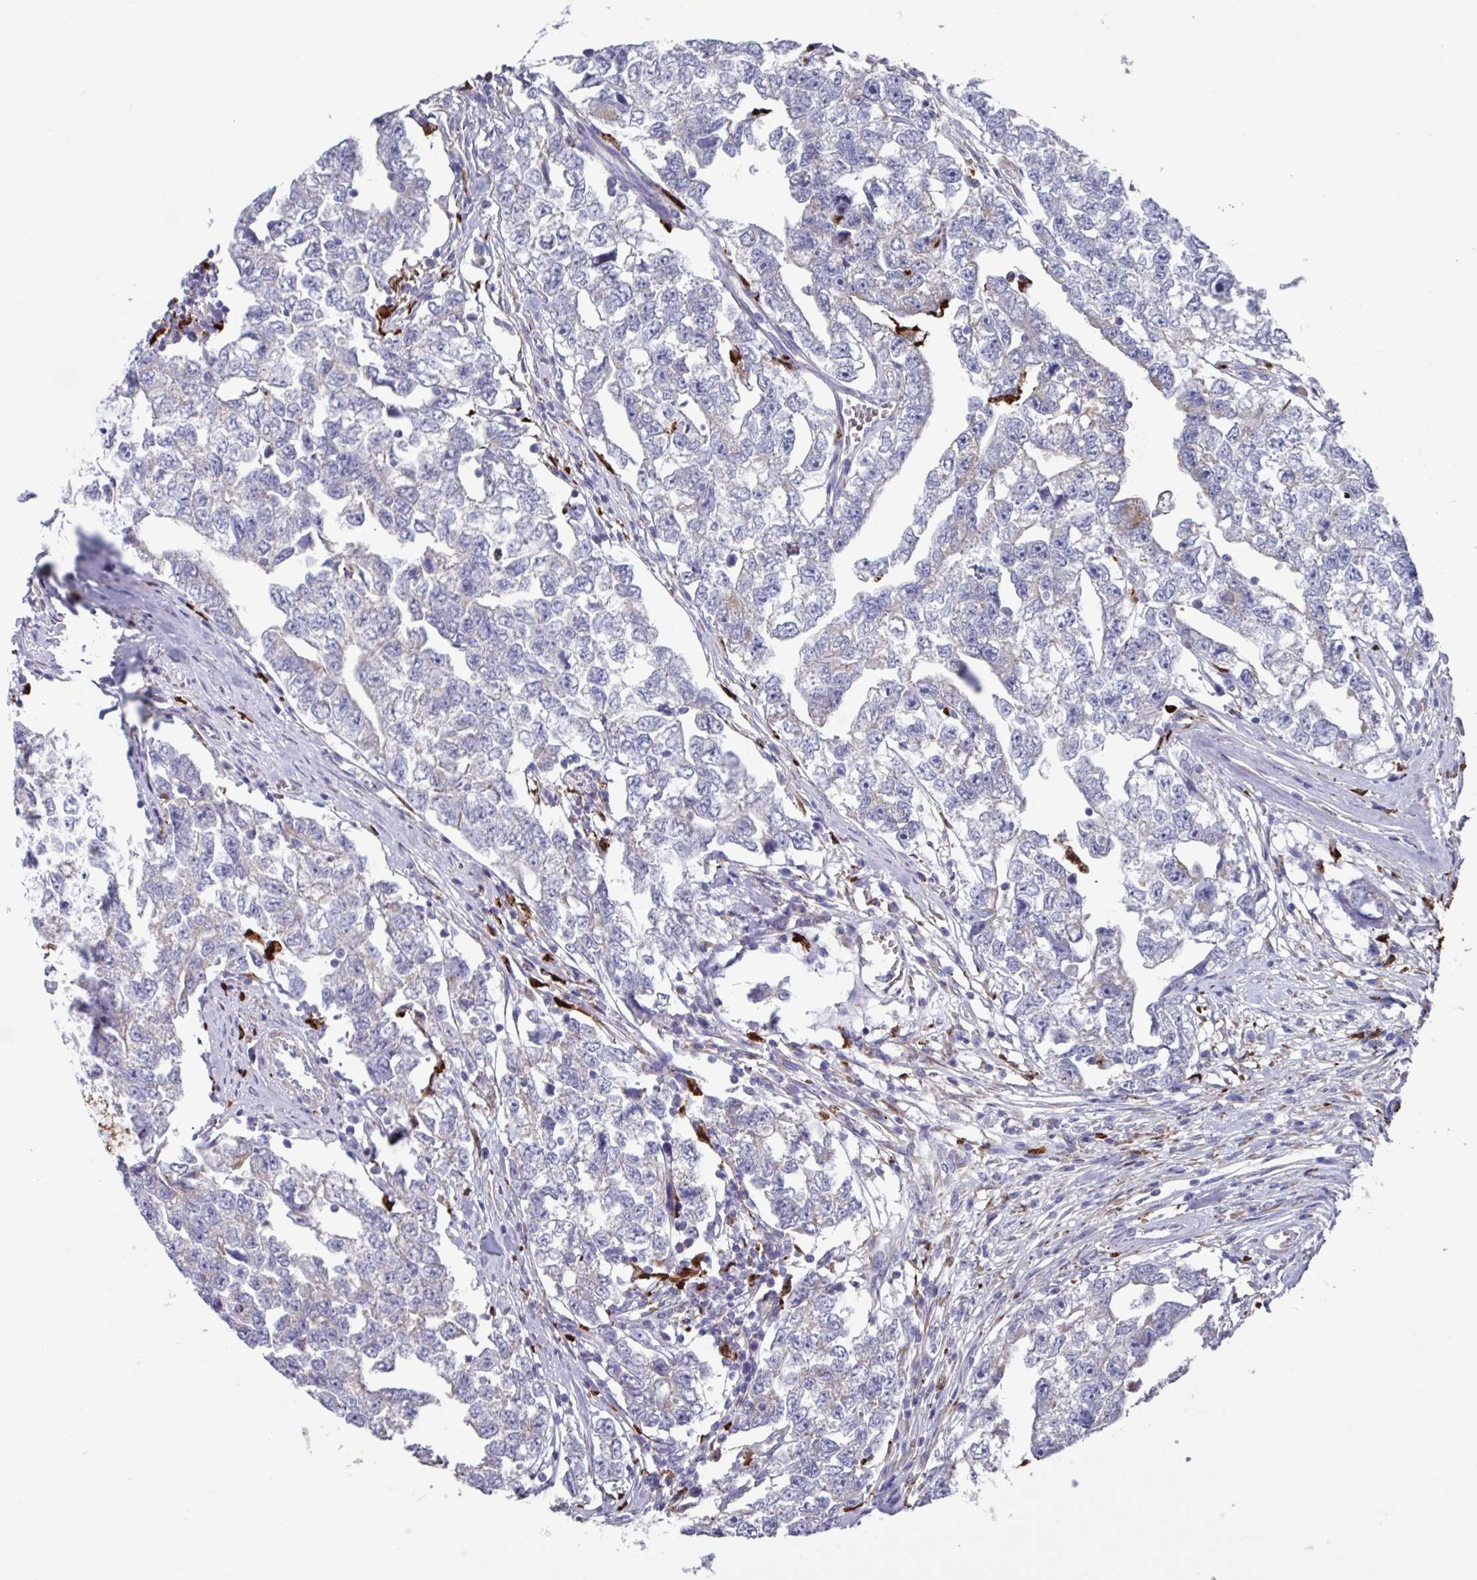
{"staining": {"intensity": "negative", "quantity": "none", "location": "none"}, "tissue": "testis cancer", "cell_type": "Tumor cells", "image_type": "cancer", "snomed": [{"axis": "morphology", "description": "Carcinoma, Embryonal, NOS"}, {"axis": "topography", "description": "Testis"}], "caption": "High magnification brightfield microscopy of embryonal carcinoma (testis) stained with DAB (3,3'-diaminobenzidine) (brown) and counterstained with hematoxylin (blue): tumor cells show no significant positivity.", "gene": "UQCC2", "patient": {"sex": "male", "age": 22}}